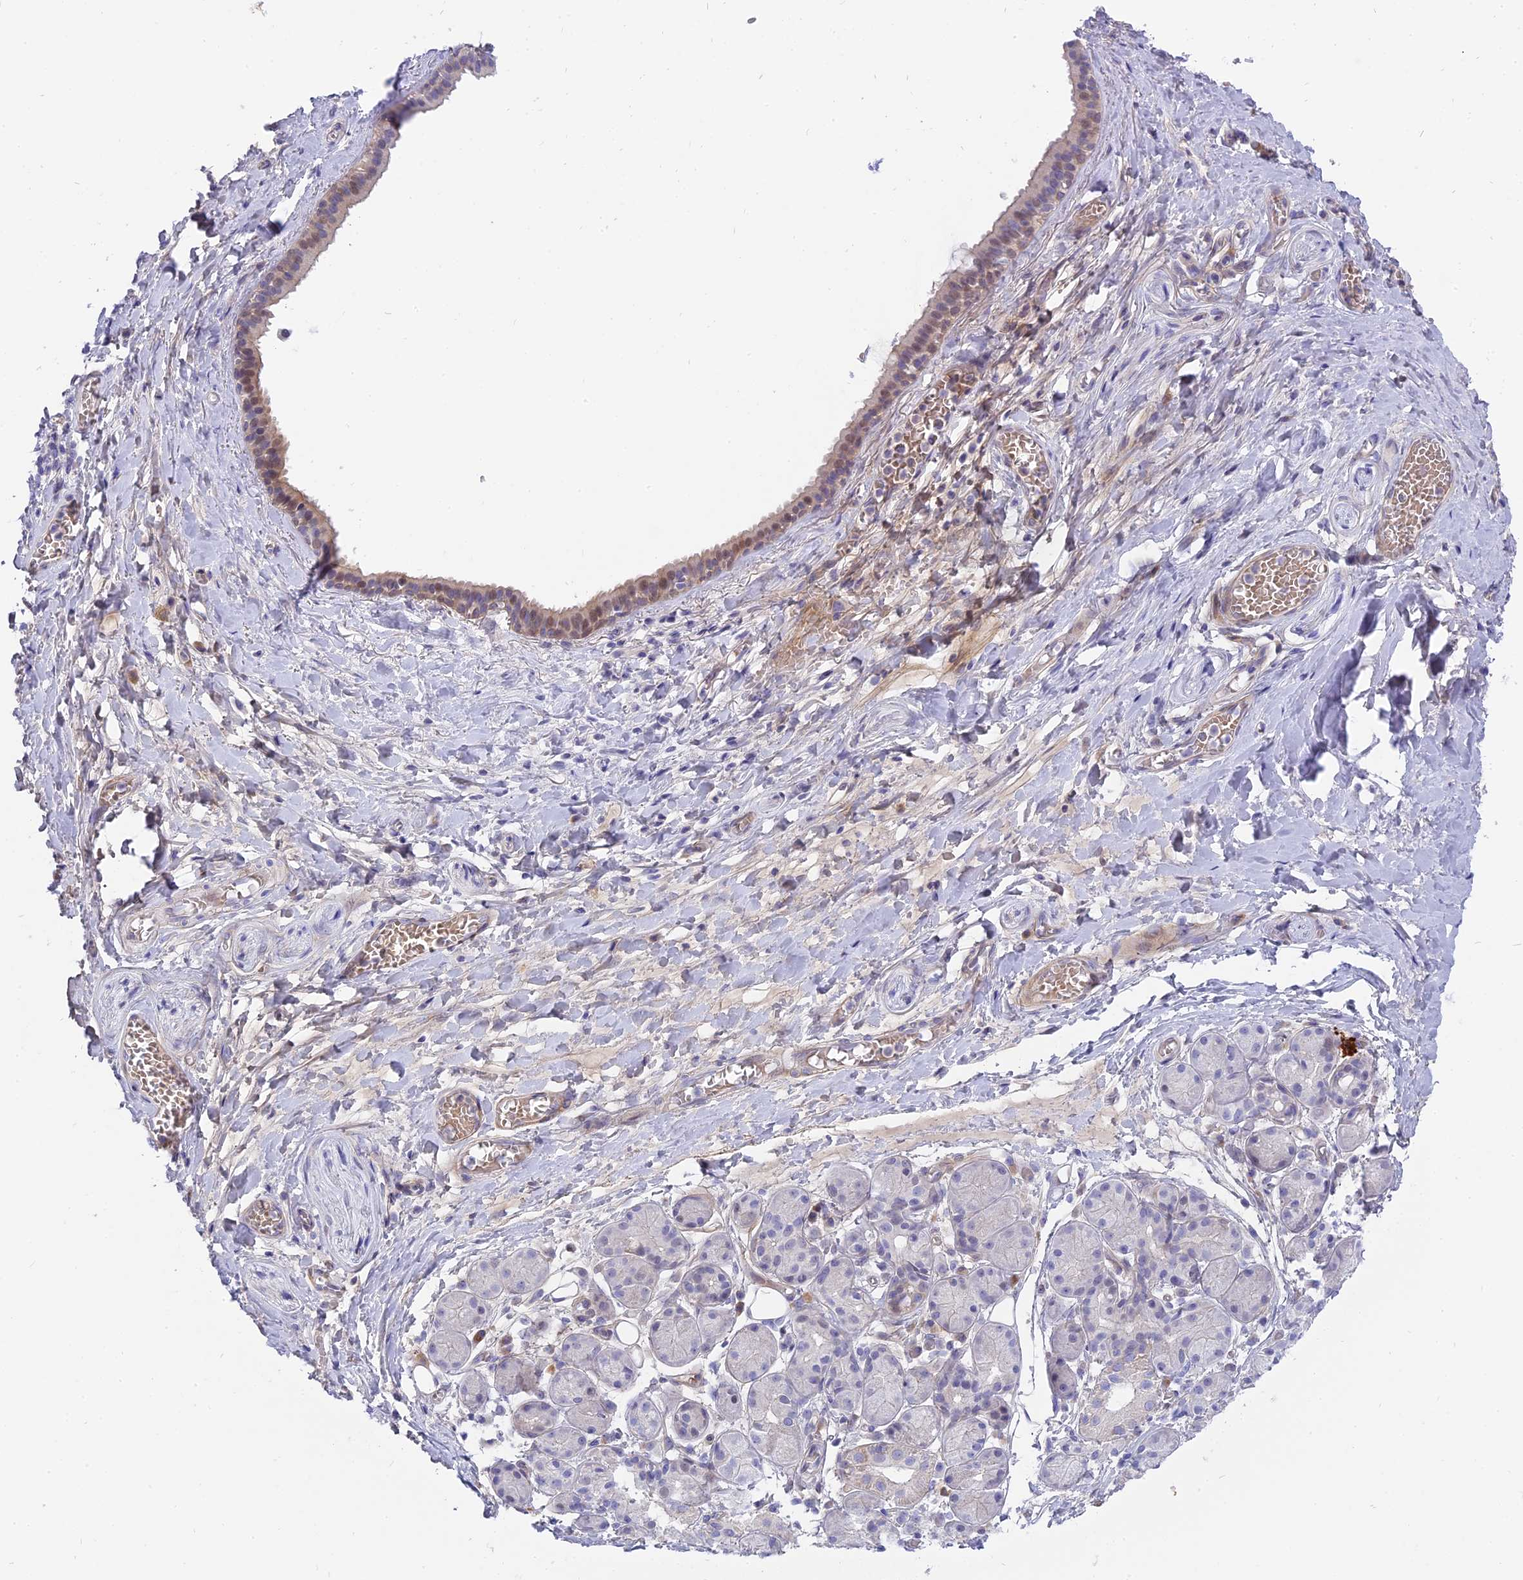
{"staining": {"intensity": "negative", "quantity": "none", "location": "none"}, "tissue": "adipose tissue", "cell_type": "Adipocytes", "image_type": "normal", "snomed": [{"axis": "morphology", "description": "Normal tissue, NOS"}, {"axis": "topography", "description": "Salivary gland"}, {"axis": "topography", "description": "Peripheral nerve tissue"}], "caption": "Human adipose tissue stained for a protein using immunohistochemistry (IHC) displays no staining in adipocytes.", "gene": "MBD3L1", "patient": {"sex": "male", "age": 62}}